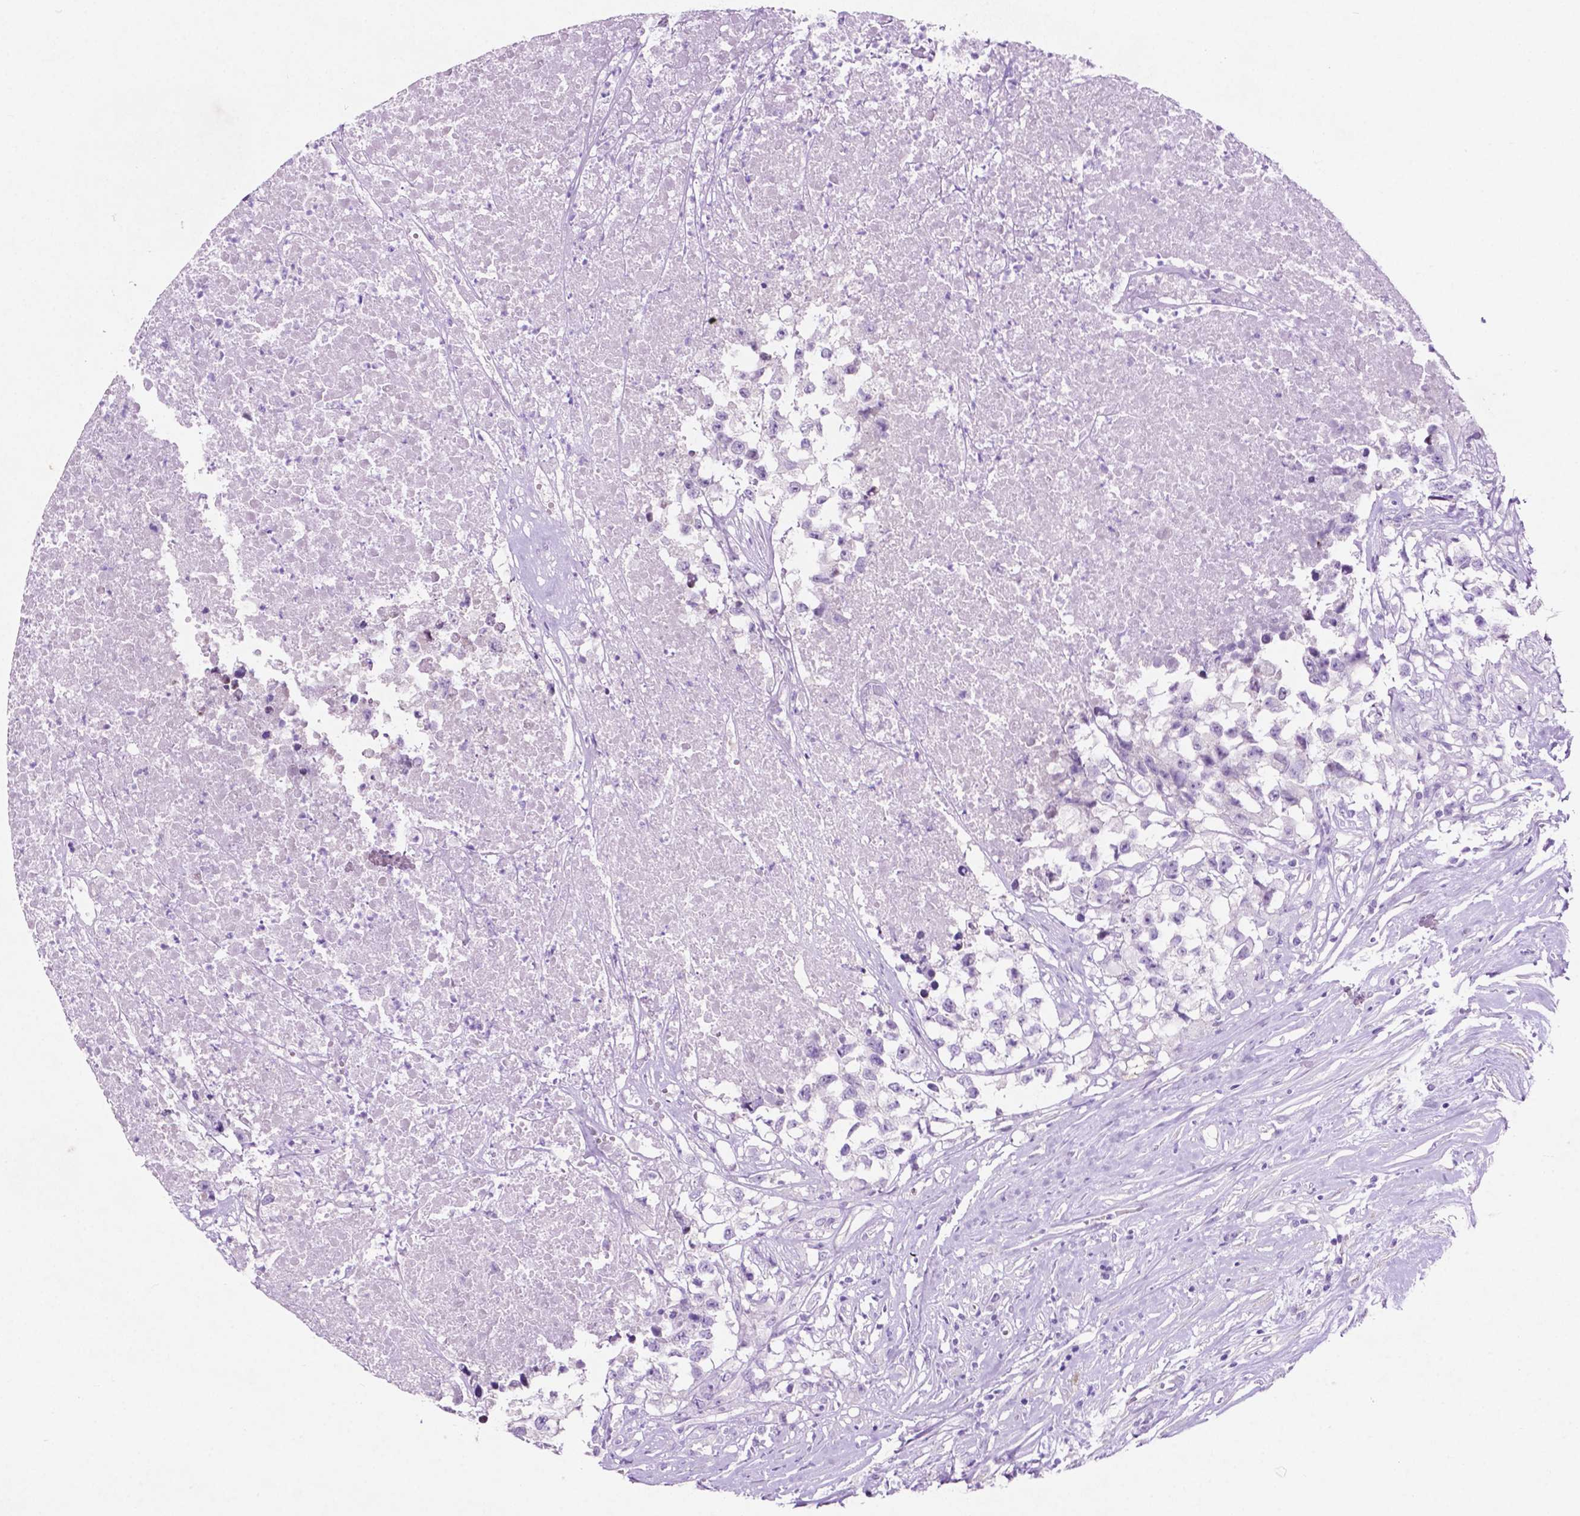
{"staining": {"intensity": "negative", "quantity": "none", "location": "none"}, "tissue": "testis cancer", "cell_type": "Tumor cells", "image_type": "cancer", "snomed": [{"axis": "morphology", "description": "Carcinoma, Embryonal, NOS"}, {"axis": "topography", "description": "Testis"}], "caption": "The micrograph displays no staining of tumor cells in testis cancer (embryonal carcinoma). (Immunohistochemistry, brightfield microscopy, high magnification).", "gene": "ASPG", "patient": {"sex": "male", "age": 83}}